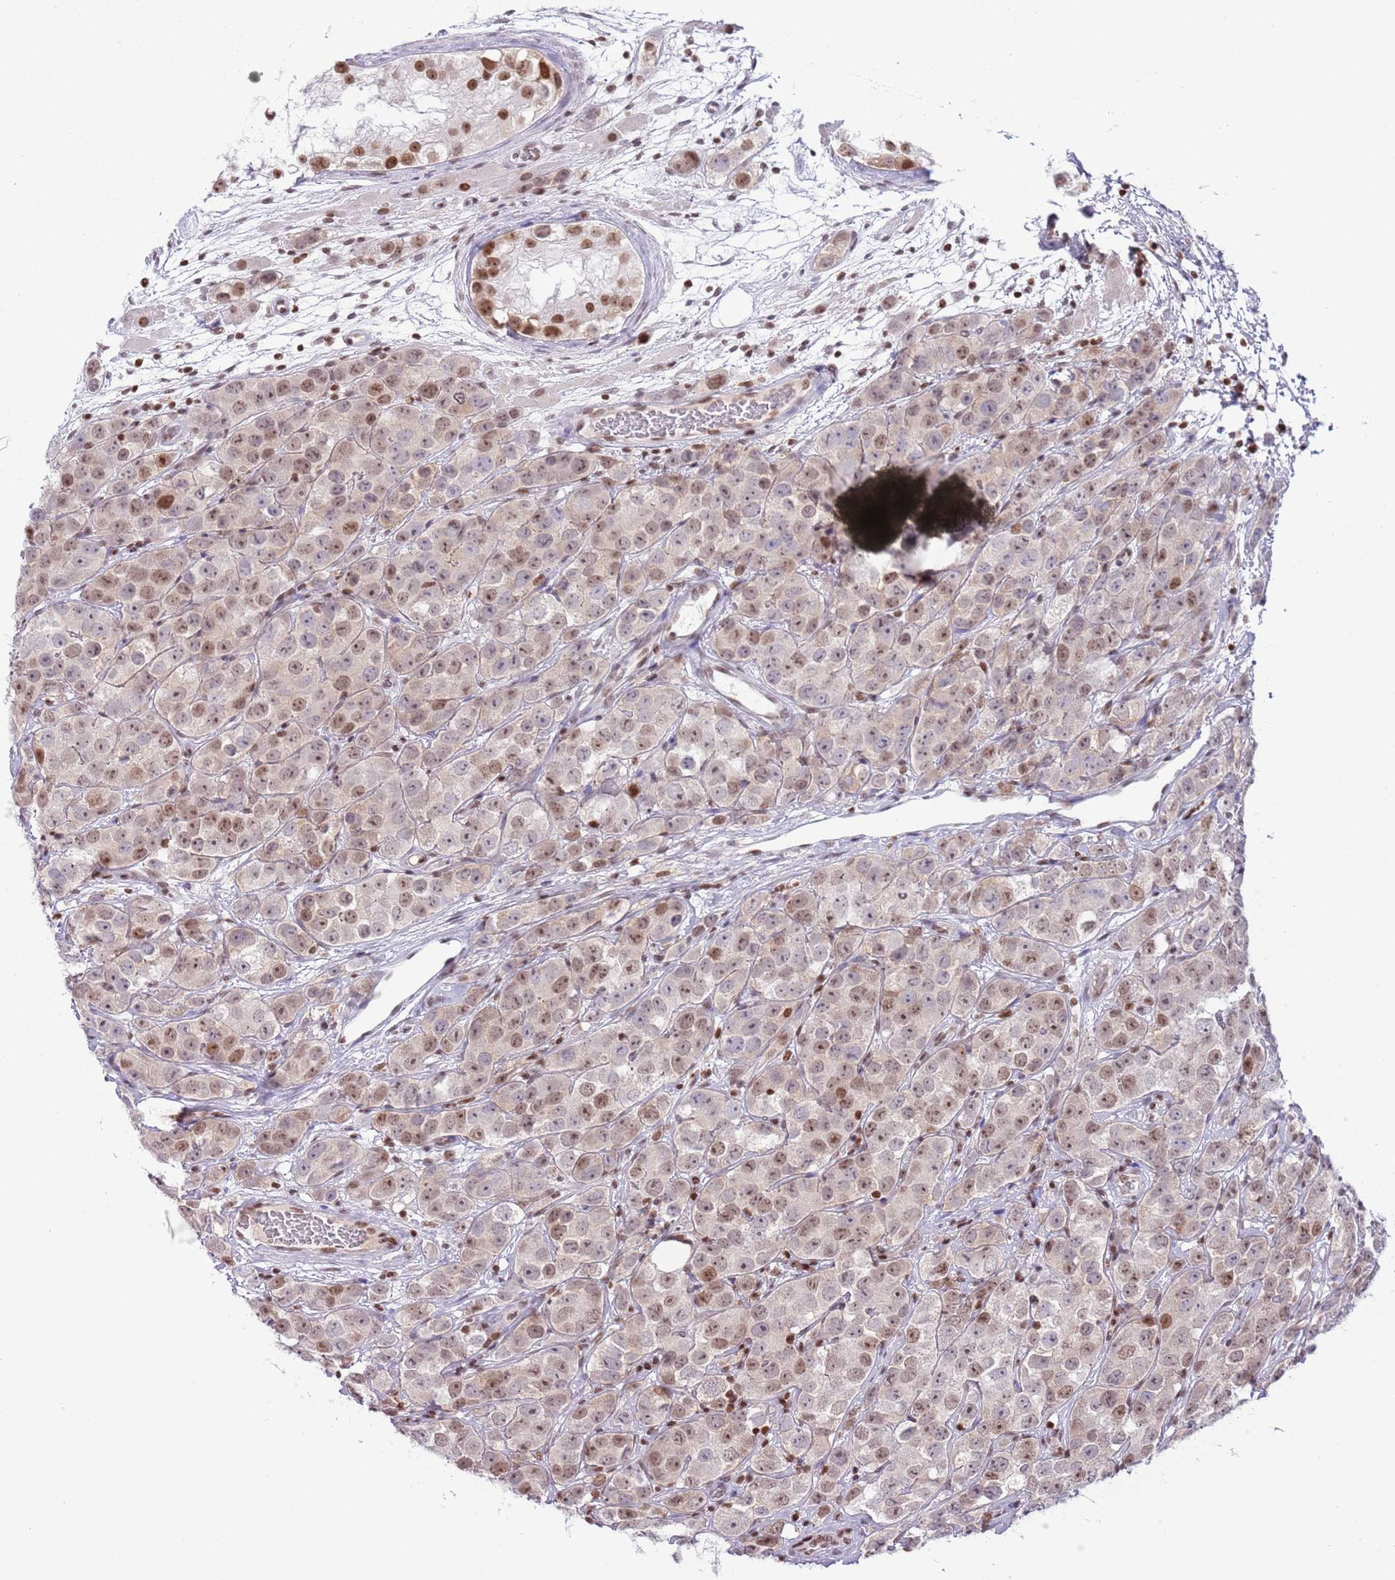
{"staining": {"intensity": "weak", "quantity": "25%-75%", "location": "nuclear"}, "tissue": "testis cancer", "cell_type": "Tumor cells", "image_type": "cancer", "snomed": [{"axis": "morphology", "description": "Seminoma, NOS"}, {"axis": "topography", "description": "Testis"}], "caption": "A high-resolution image shows IHC staining of testis seminoma, which reveals weak nuclear expression in approximately 25%-75% of tumor cells.", "gene": "SELENOH", "patient": {"sex": "male", "age": 28}}